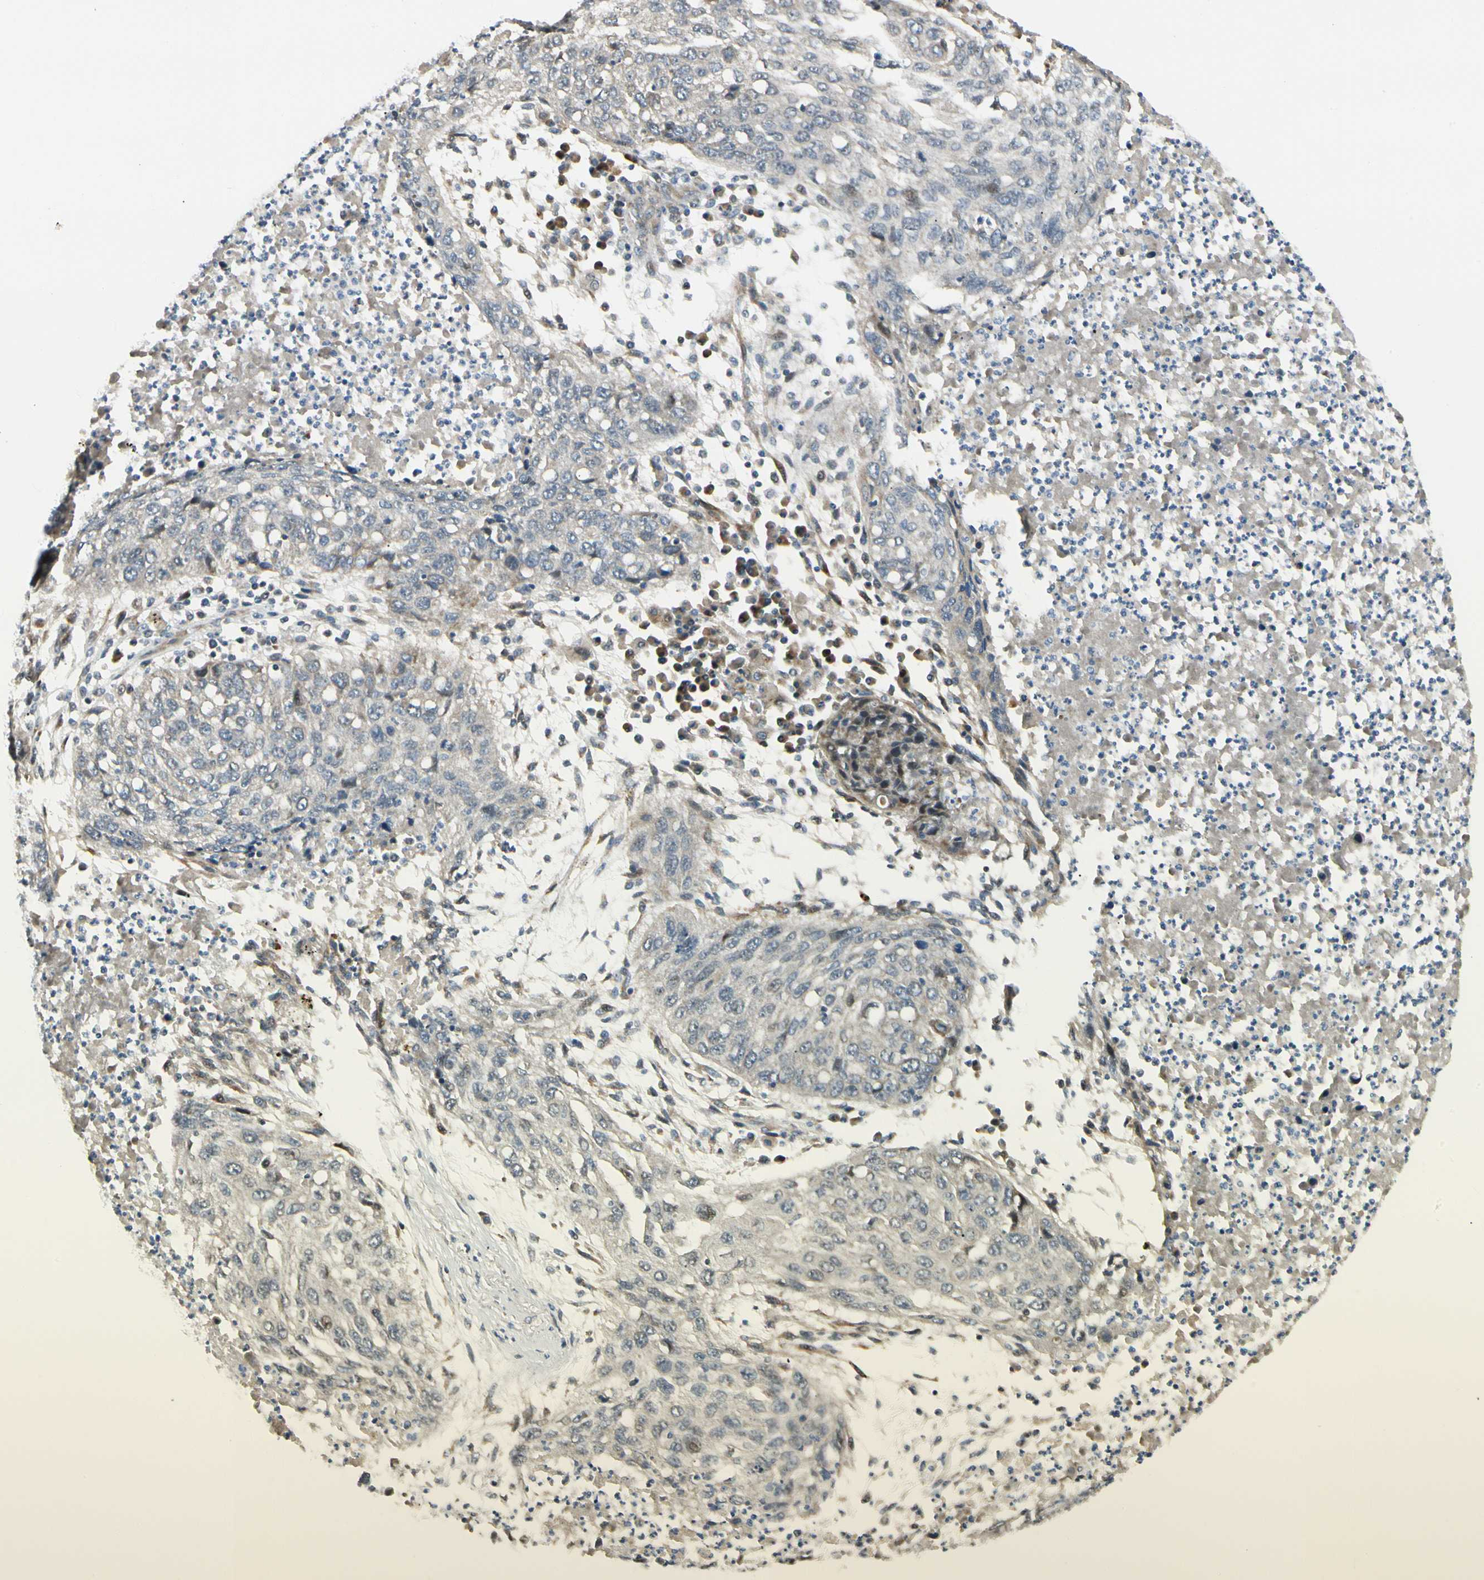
{"staining": {"intensity": "weak", "quantity": "<25%", "location": "nuclear"}, "tissue": "lung cancer", "cell_type": "Tumor cells", "image_type": "cancer", "snomed": [{"axis": "morphology", "description": "Squamous cell carcinoma, NOS"}, {"axis": "topography", "description": "Lung"}], "caption": "Tumor cells show no significant expression in lung squamous cell carcinoma.", "gene": "P4HA3", "patient": {"sex": "female", "age": 63}}